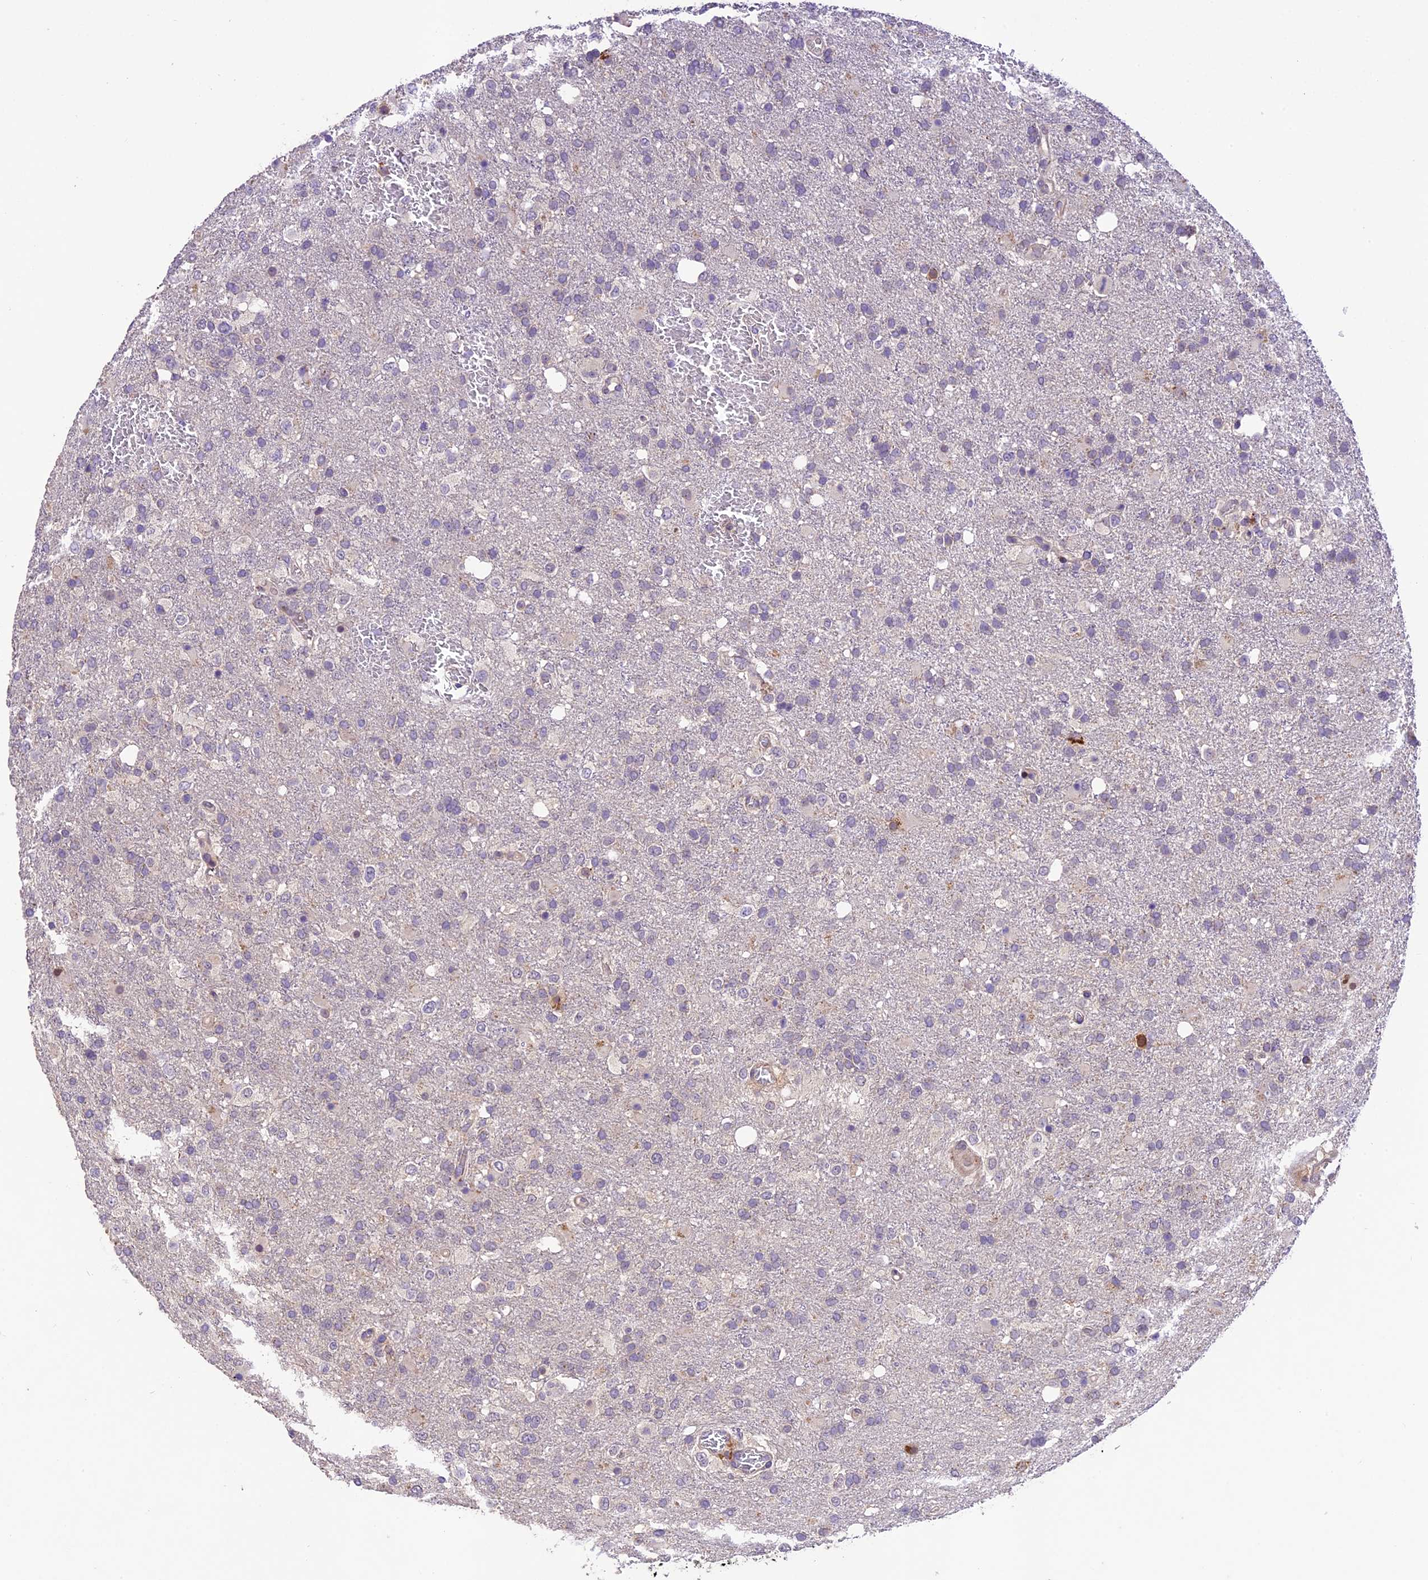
{"staining": {"intensity": "negative", "quantity": "none", "location": "none"}, "tissue": "glioma", "cell_type": "Tumor cells", "image_type": "cancer", "snomed": [{"axis": "morphology", "description": "Glioma, malignant, High grade"}, {"axis": "topography", "description": "Brain"}], "caption": "Immunohistochemical staining of human glioma displays no significant expression in tumor cells.", "gene": "DGKH", "patient": {"sex": "female", "age": 74}}